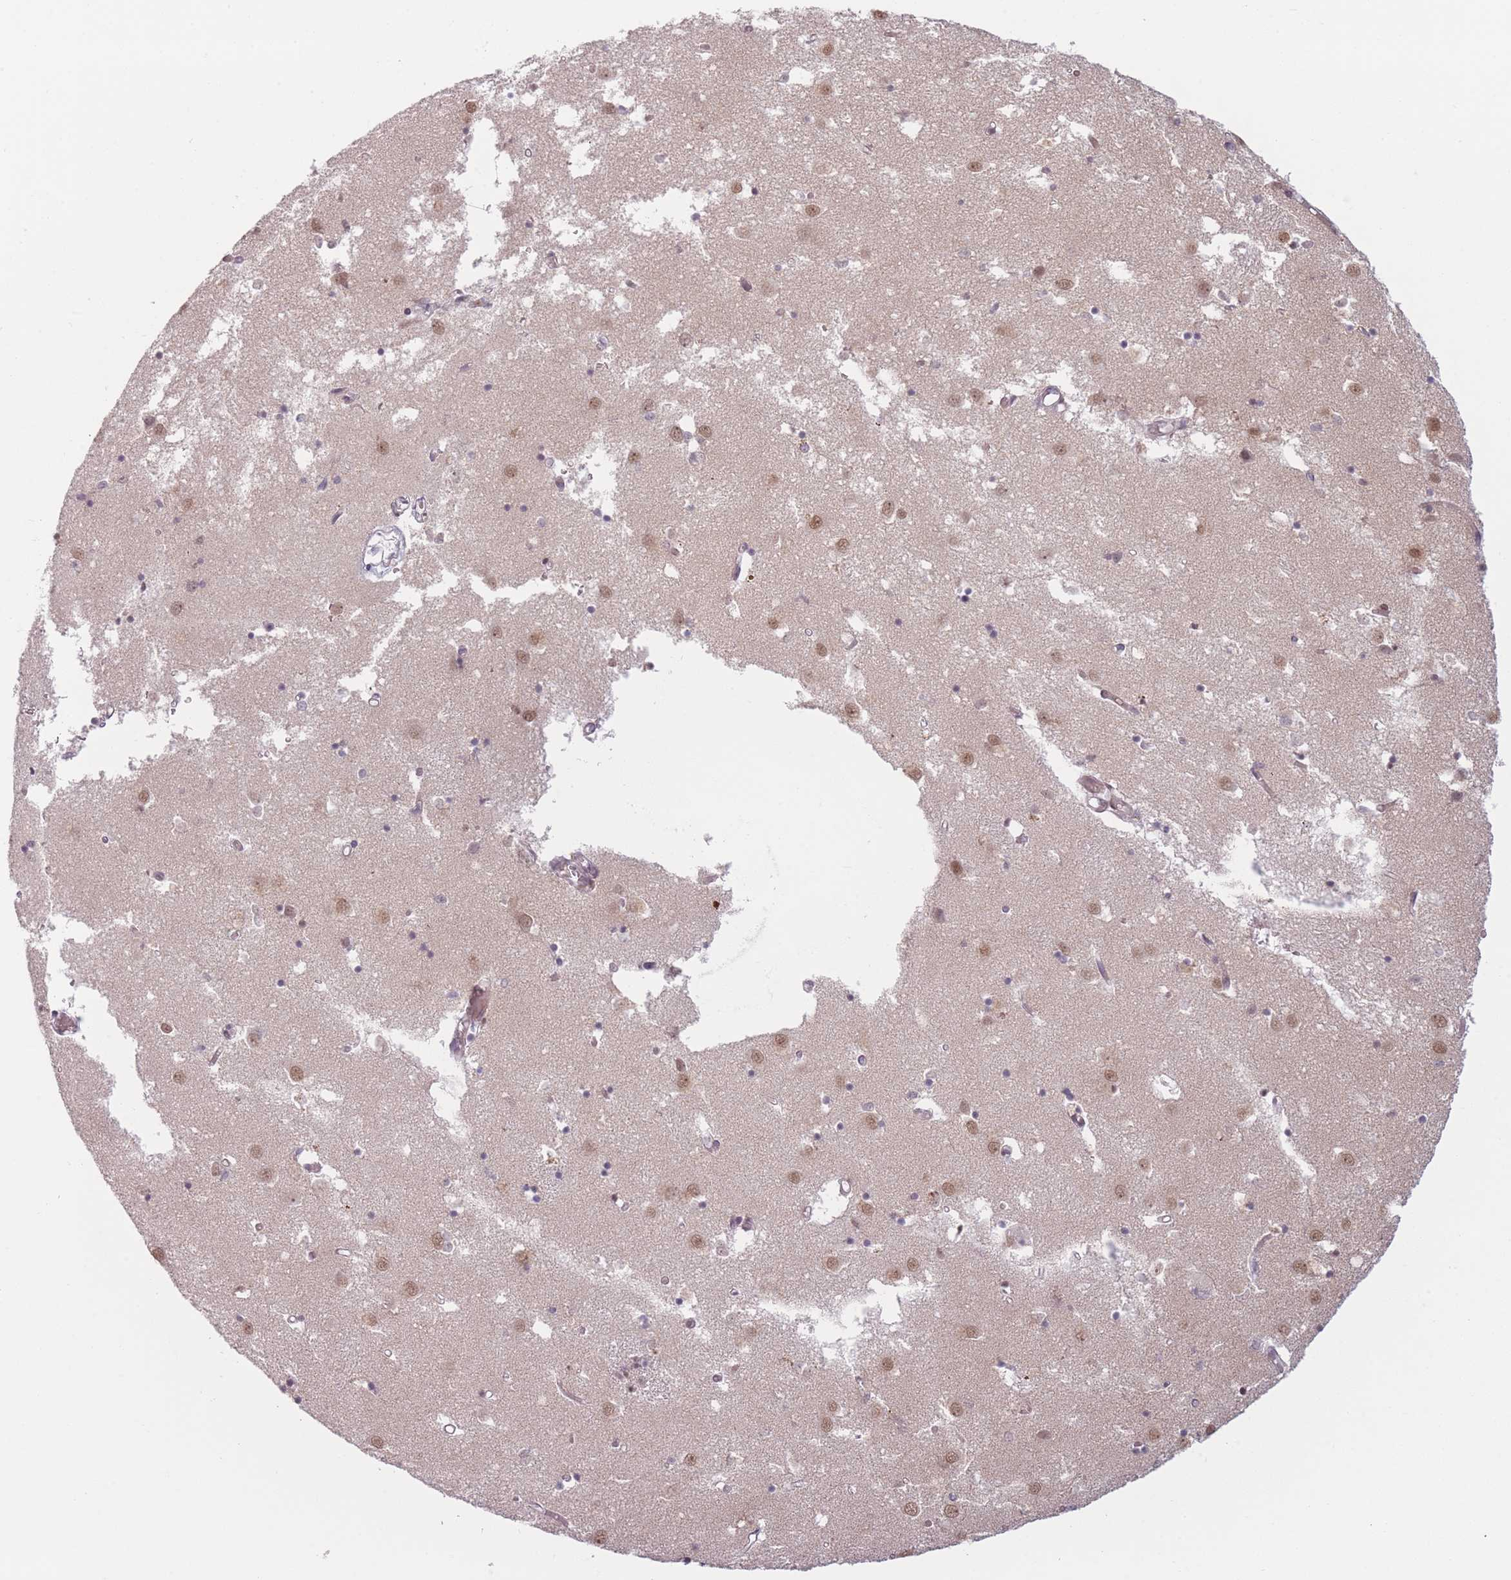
{"staining": {"intensity": "moderate", "quantity": ">75%", "location": "nuclear"}, "tissue": "caudate", "cell_type": "Glial cells", "image_type": "normal", "snomed": [{"axis": "morphology", "description": "Normal tissue, NOS"}, {"axis": "topography", "description": "Lateral ventricle wall"}], "caption": "Protein expression analysis of benign human caudate reveals moderate nuclear expression in approximately >75% of glial cells.", "gene": "SUPT6H", "patient": {"sex": "male", "age": 70}}